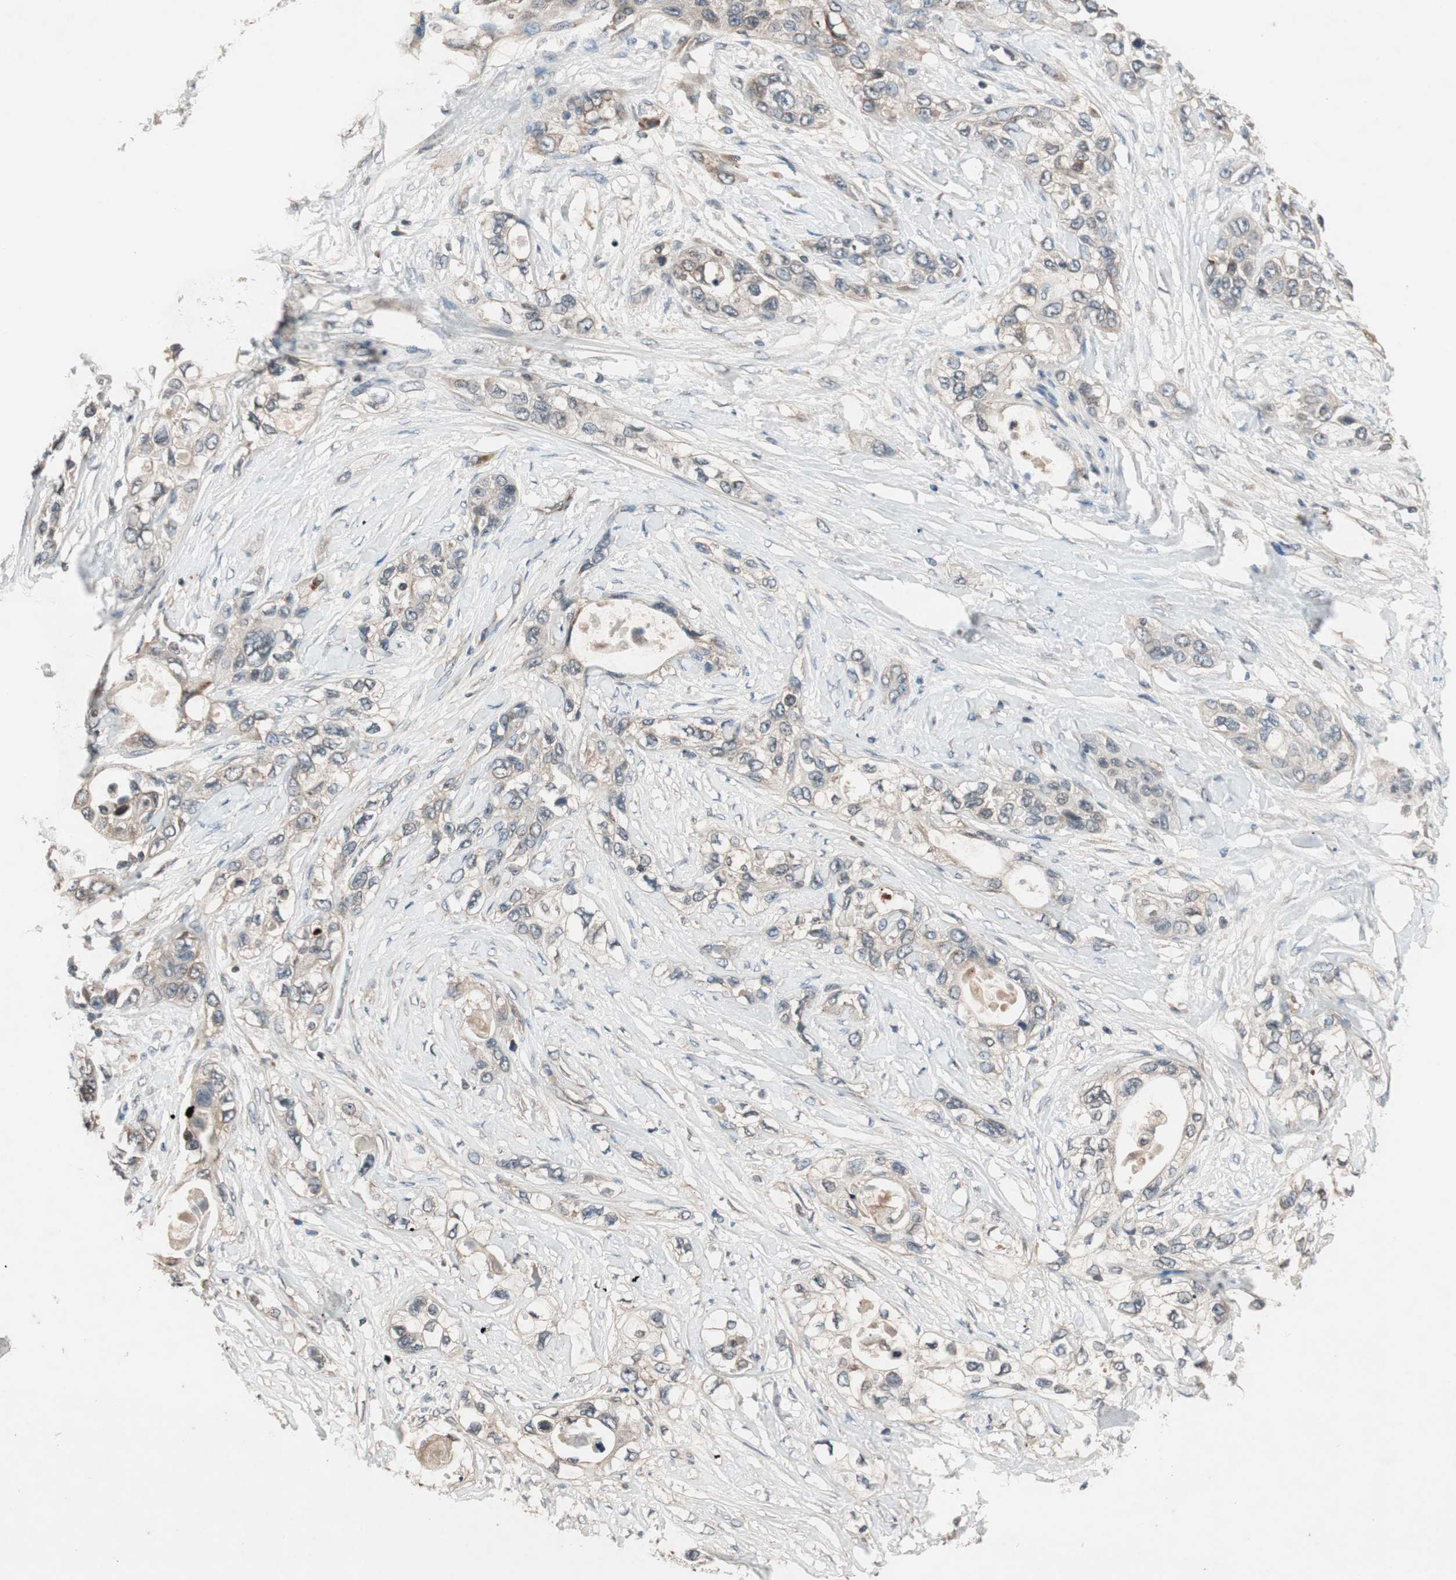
{"staining": {"intensity": "weak", "quantity": "25%-75%", "location": "cytoplasmic/membranous"}, "tissue": "pancreatic cancer", "cell_type": "Tumor cells", "image_type": "cancer", "snomed": [{"axis": "morphology", "description": "Adenocarcinoma, NOS"}, {"axis": "topography", "description": "Pancreas"}], "caption": "Immunohistochemical staining of human adenocarcinoma (pancreatic) exhibits low levels of weak cytoplasmic/membranous protein expression in approximately 25%-75% of tumor cells.", "gene": "GCLM", "patient": {"sex": "female", "age": 70}}